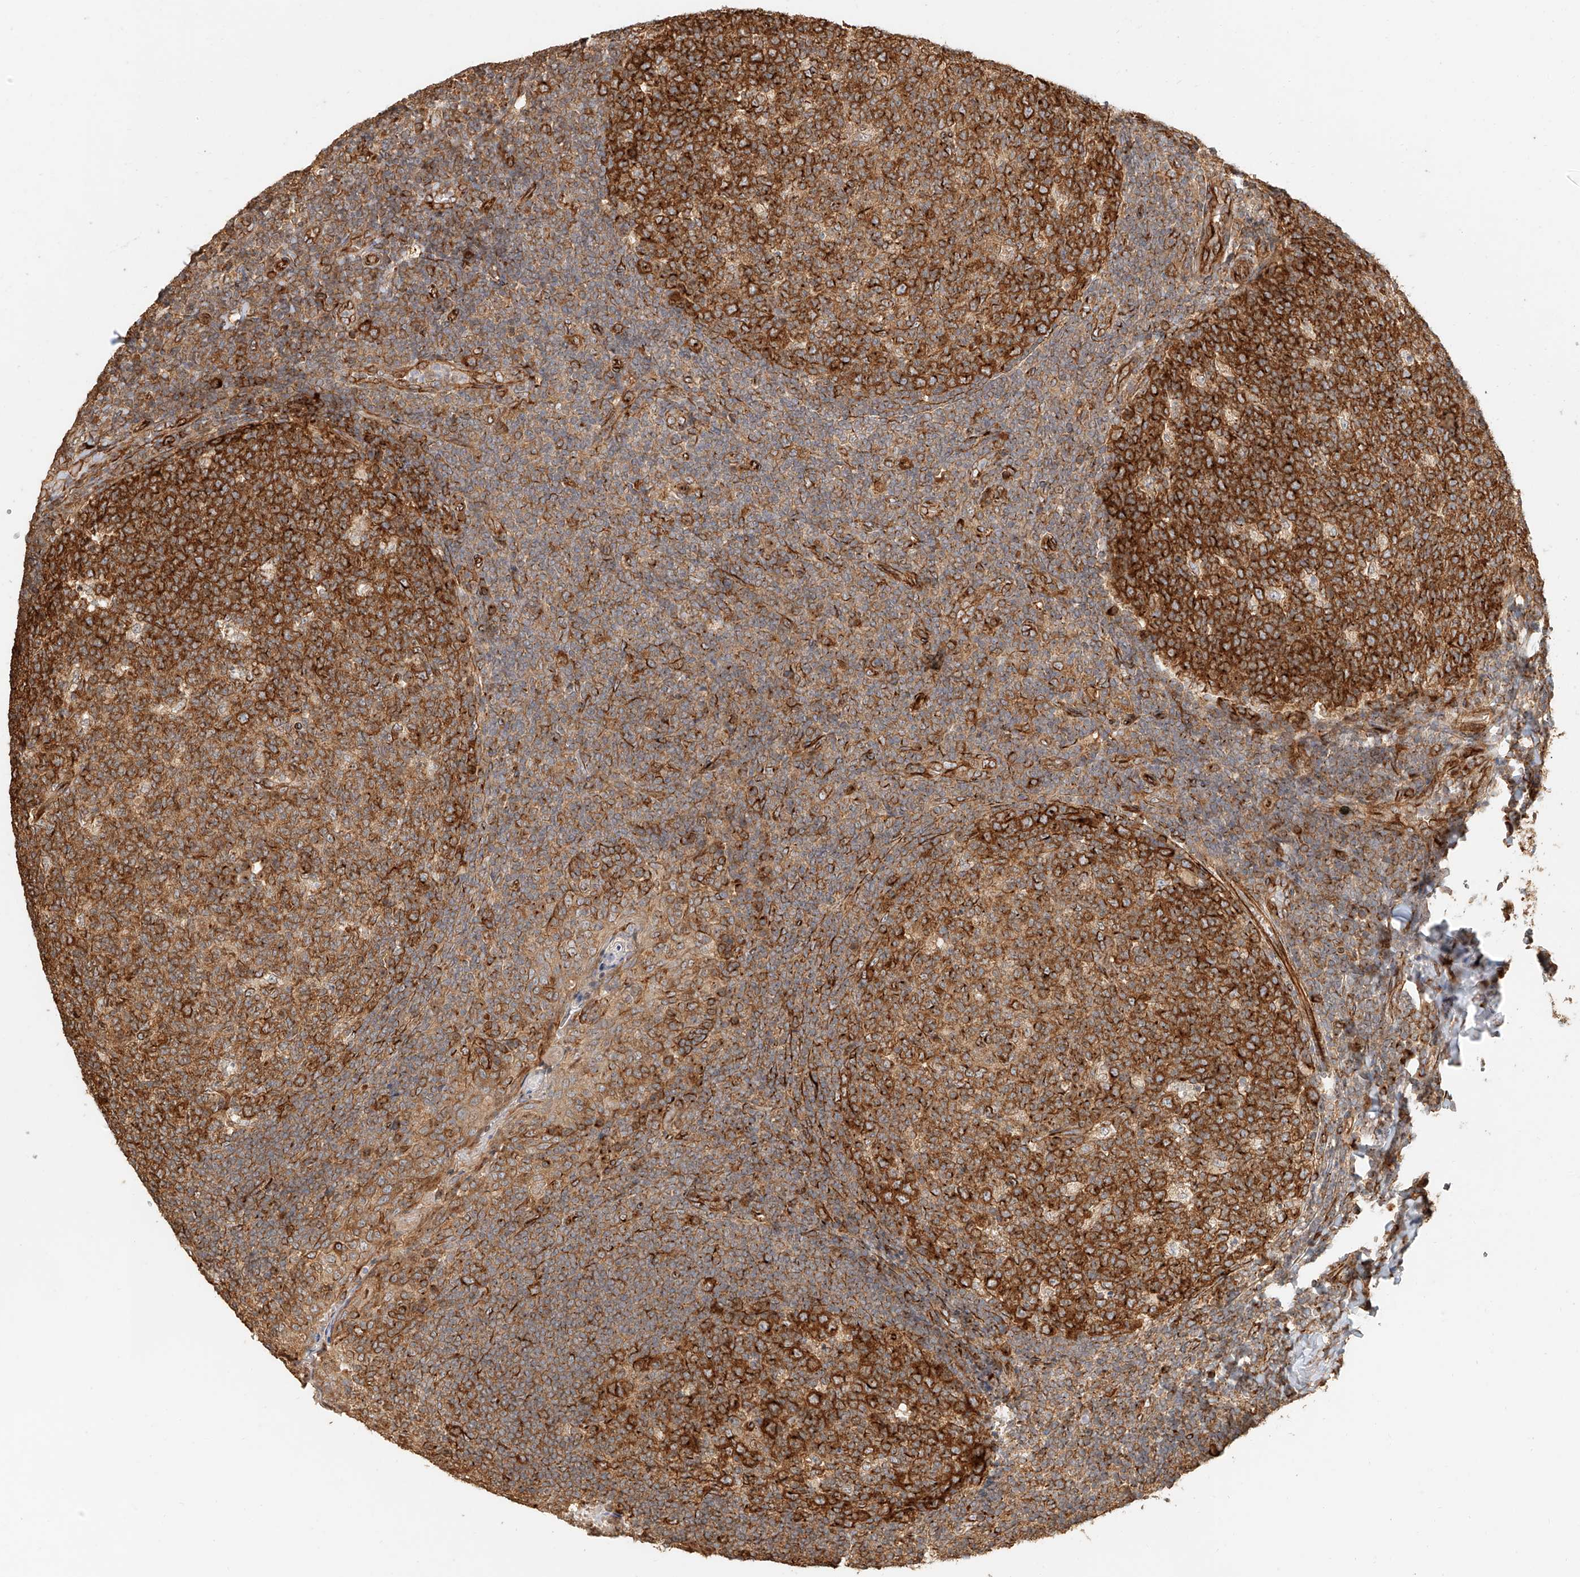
{"staining": {"intensity": "strong", "quantity": ">75%", "location": "cytoplasmic/membranous"}, "tissue": "tonsil", "cell_type": "Germinal center cells", "image_type": "normal", "snomed": [{"axis": "morphology", "description": "Normal tissue, NOS"}, {"axis": "topography", "description": "Tonsil"}], "caption": "IHC staining of benign tonsil, which shows high levels of strong cytoplasmic/membranous staining in approximately >75% of germinal center cells indicating strong cytoplasmic/membranous protein positivity. The staining was performed using DAB (3,3'-diaminobenzidine) (brown) for protein detection and nuclei were counterstained in hematoxylin (blue).", "gene": "NAP1L1", "patient": {"sex": "female", "age": 19}}